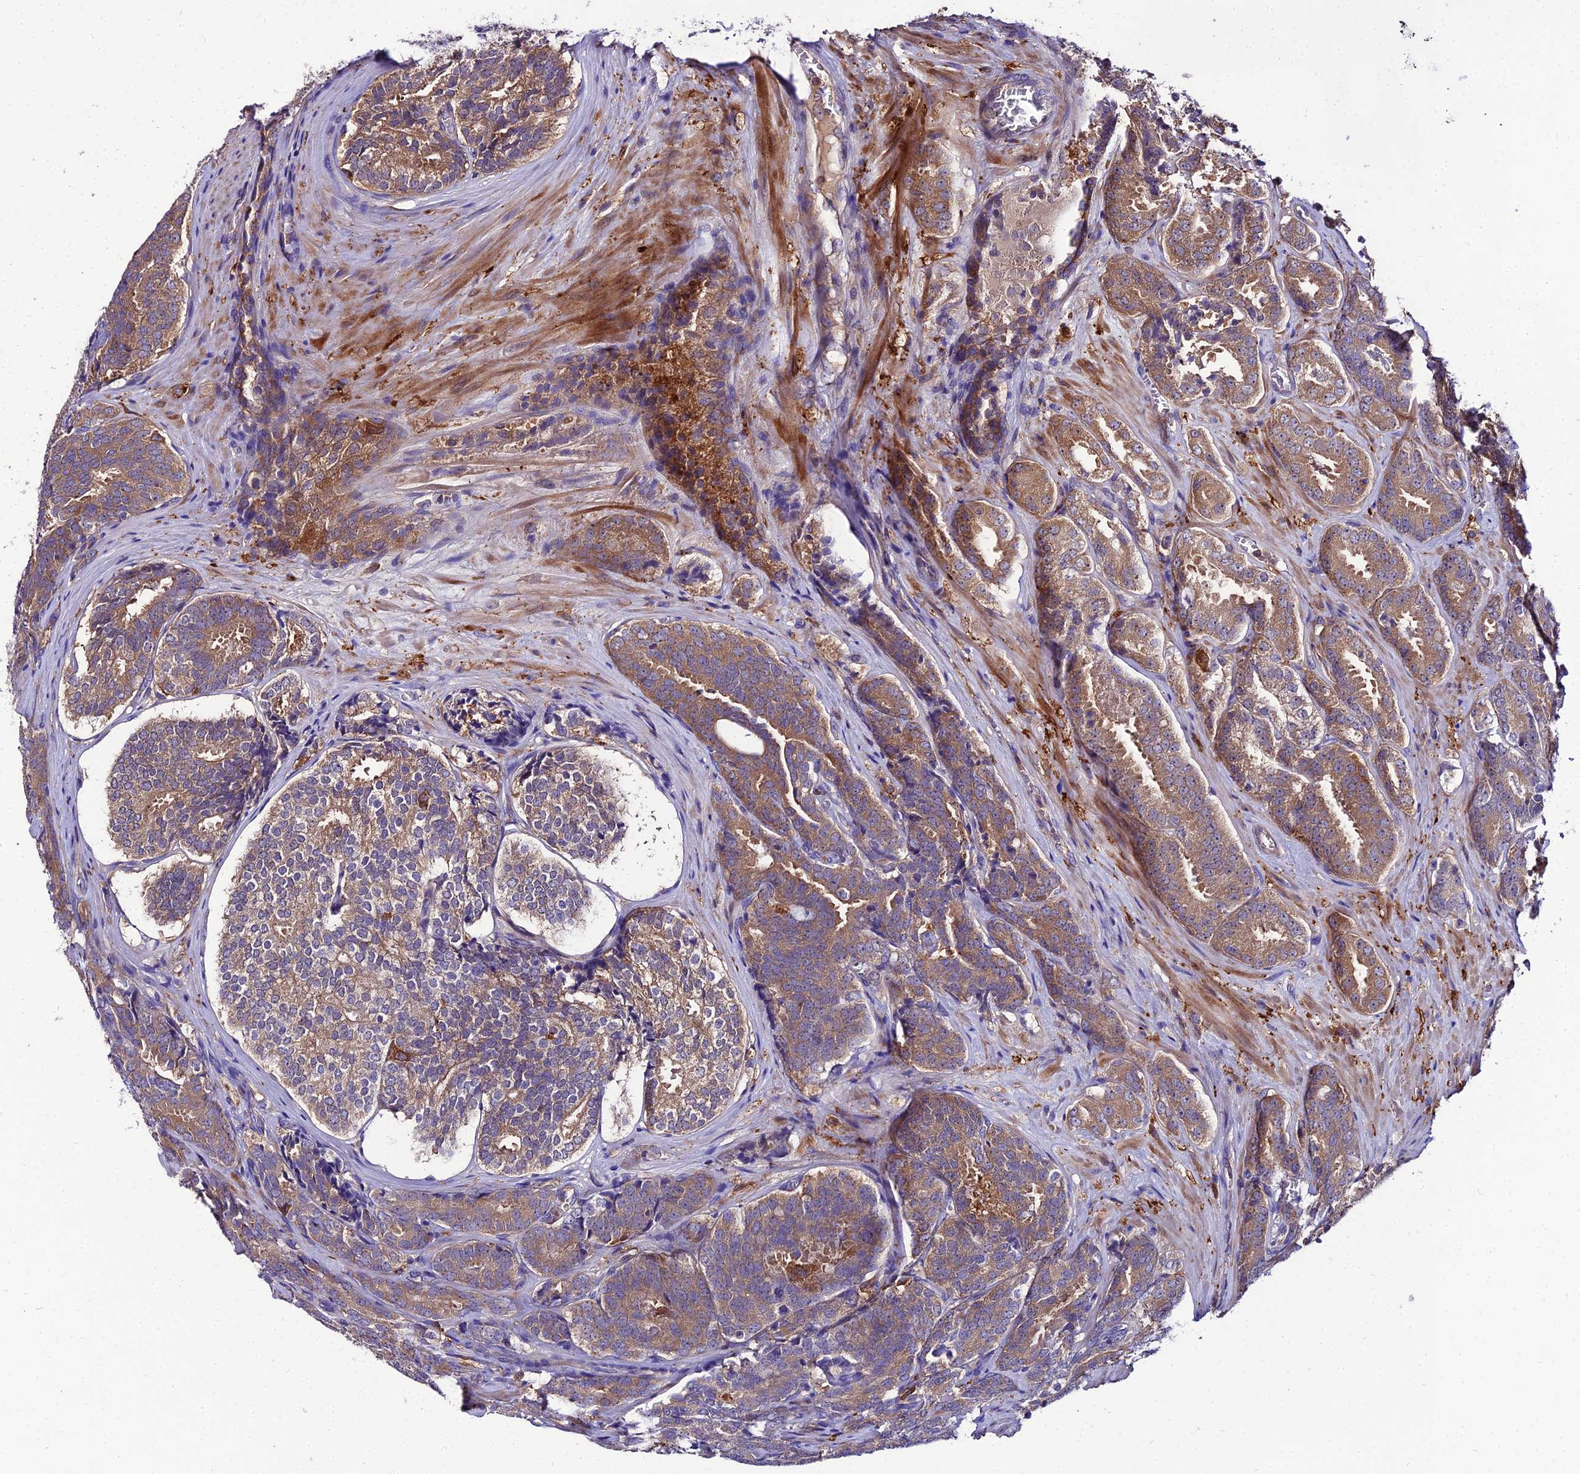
{"staining": {"intensity": "moderate", "quantity": ">75%", "location": "cytoplasmic/membranous"}, "tissue": "prostate cancer", "cell_type": "Tumor cells", "image_type": "cancer", "snomed": [{"axis": "morphology", "description": "Adenocarcinoma, High grade"}, {"axis": "topography", "description": "Prostate"}], "caption": "Prostate high-grade adenocarcinoma stained with a protein marker demonstrates moderate staining in tumor cells.", "gene": "C2orf69", "patient": {"sex": "male", "age": 63}}